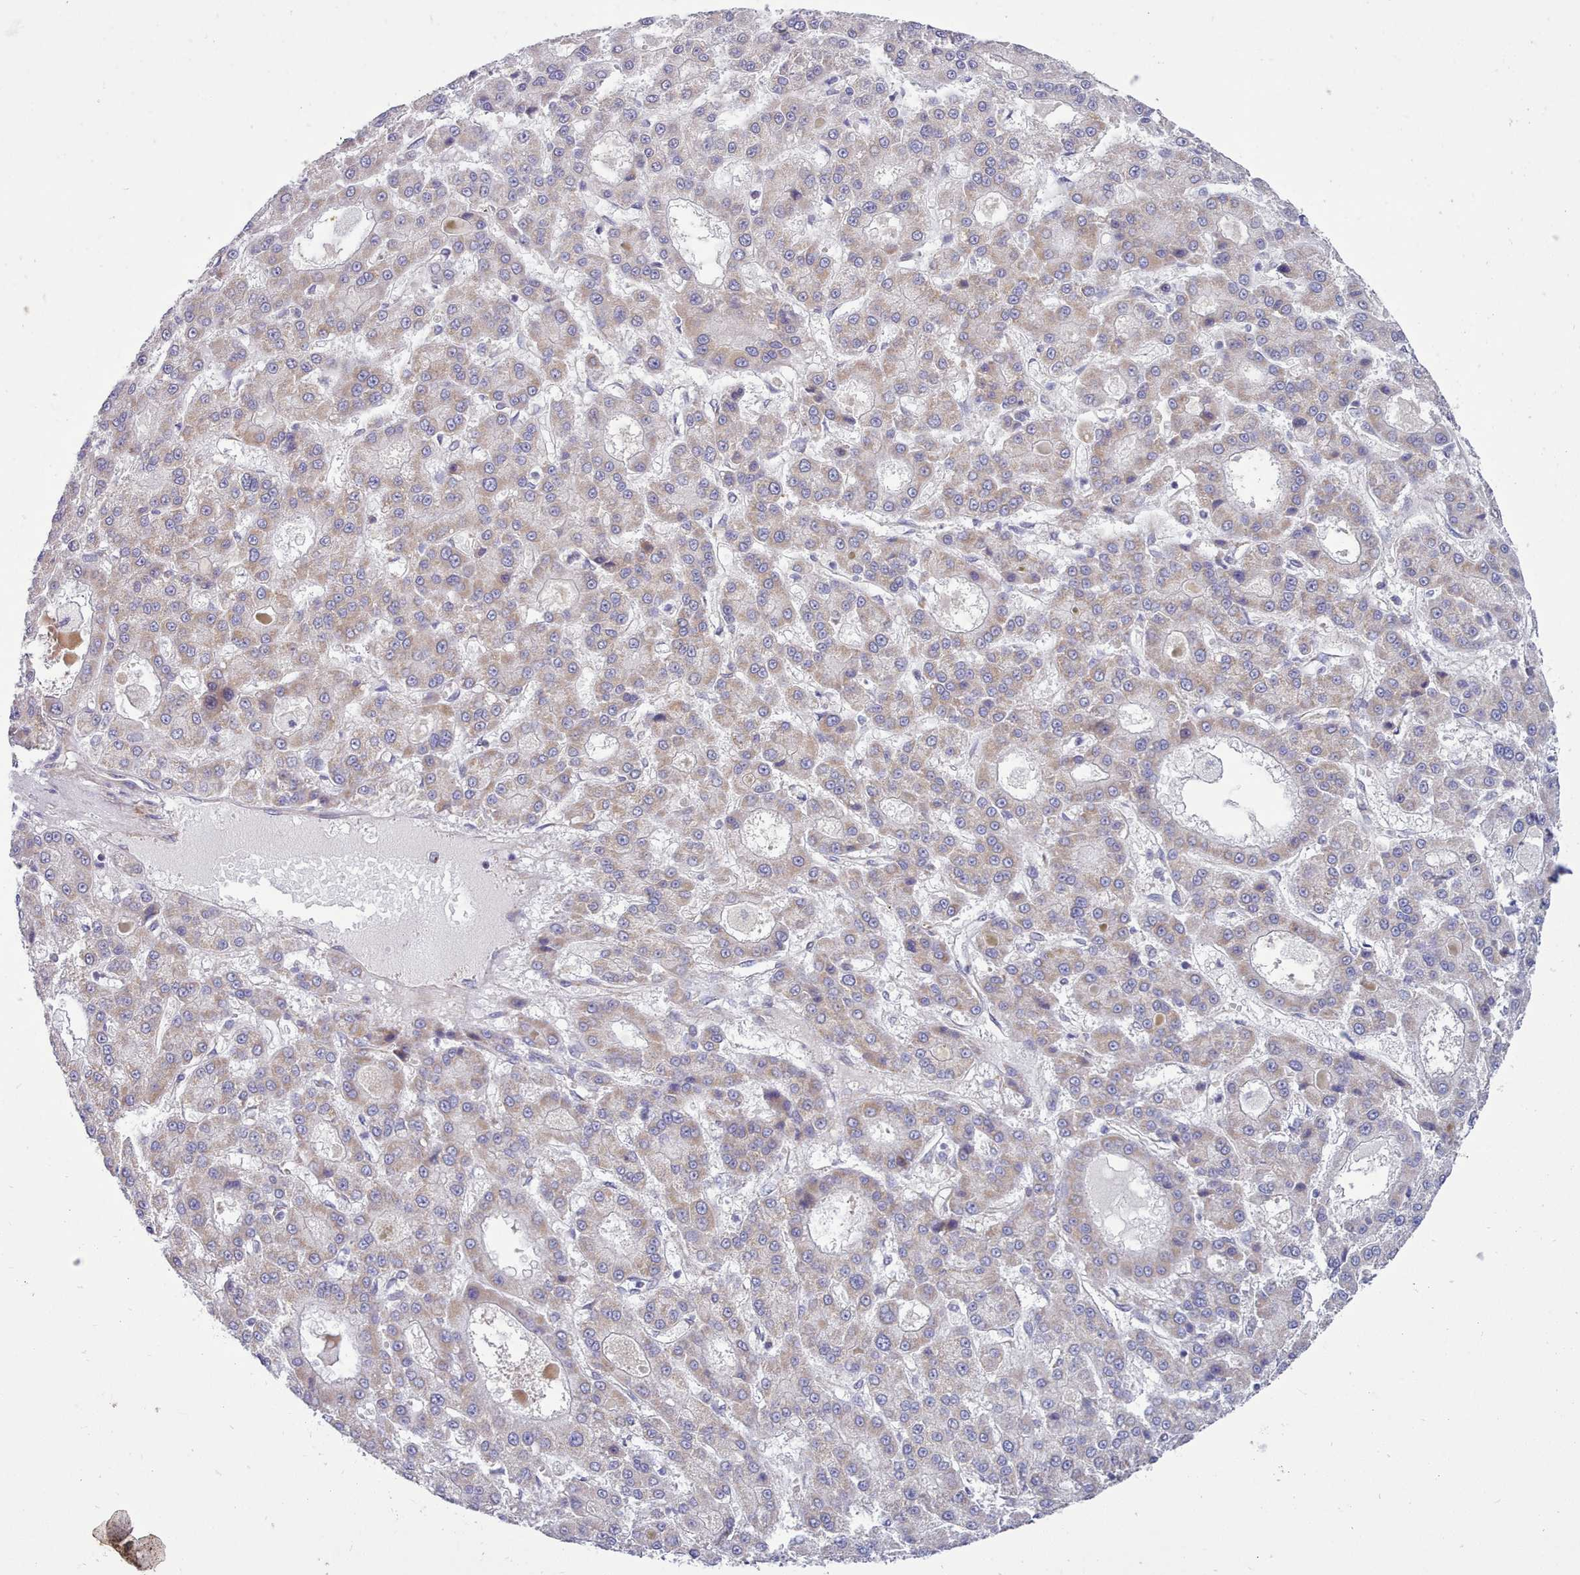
{"staining": {"intensity": "weak", "quantity": ">75%", "location": "cytoplasmic/membranous"}, "tissue": "liver cancer", "cell_type": "Tumor cells", "image_type": "cancer", "snomed": [{"axis": "morphology", "description": "Carcinoma, Hepatocellular, NOS"}, {"axis": "topography", "description": "Liver"}], "caption": "A low amount of weak cytoplasmic/membranous positivity is identified in approximately >75% of tumor cells in liver cancer tissue.", "gene": "MRPL21", "patient": {"sex": "male", "age": 70}}